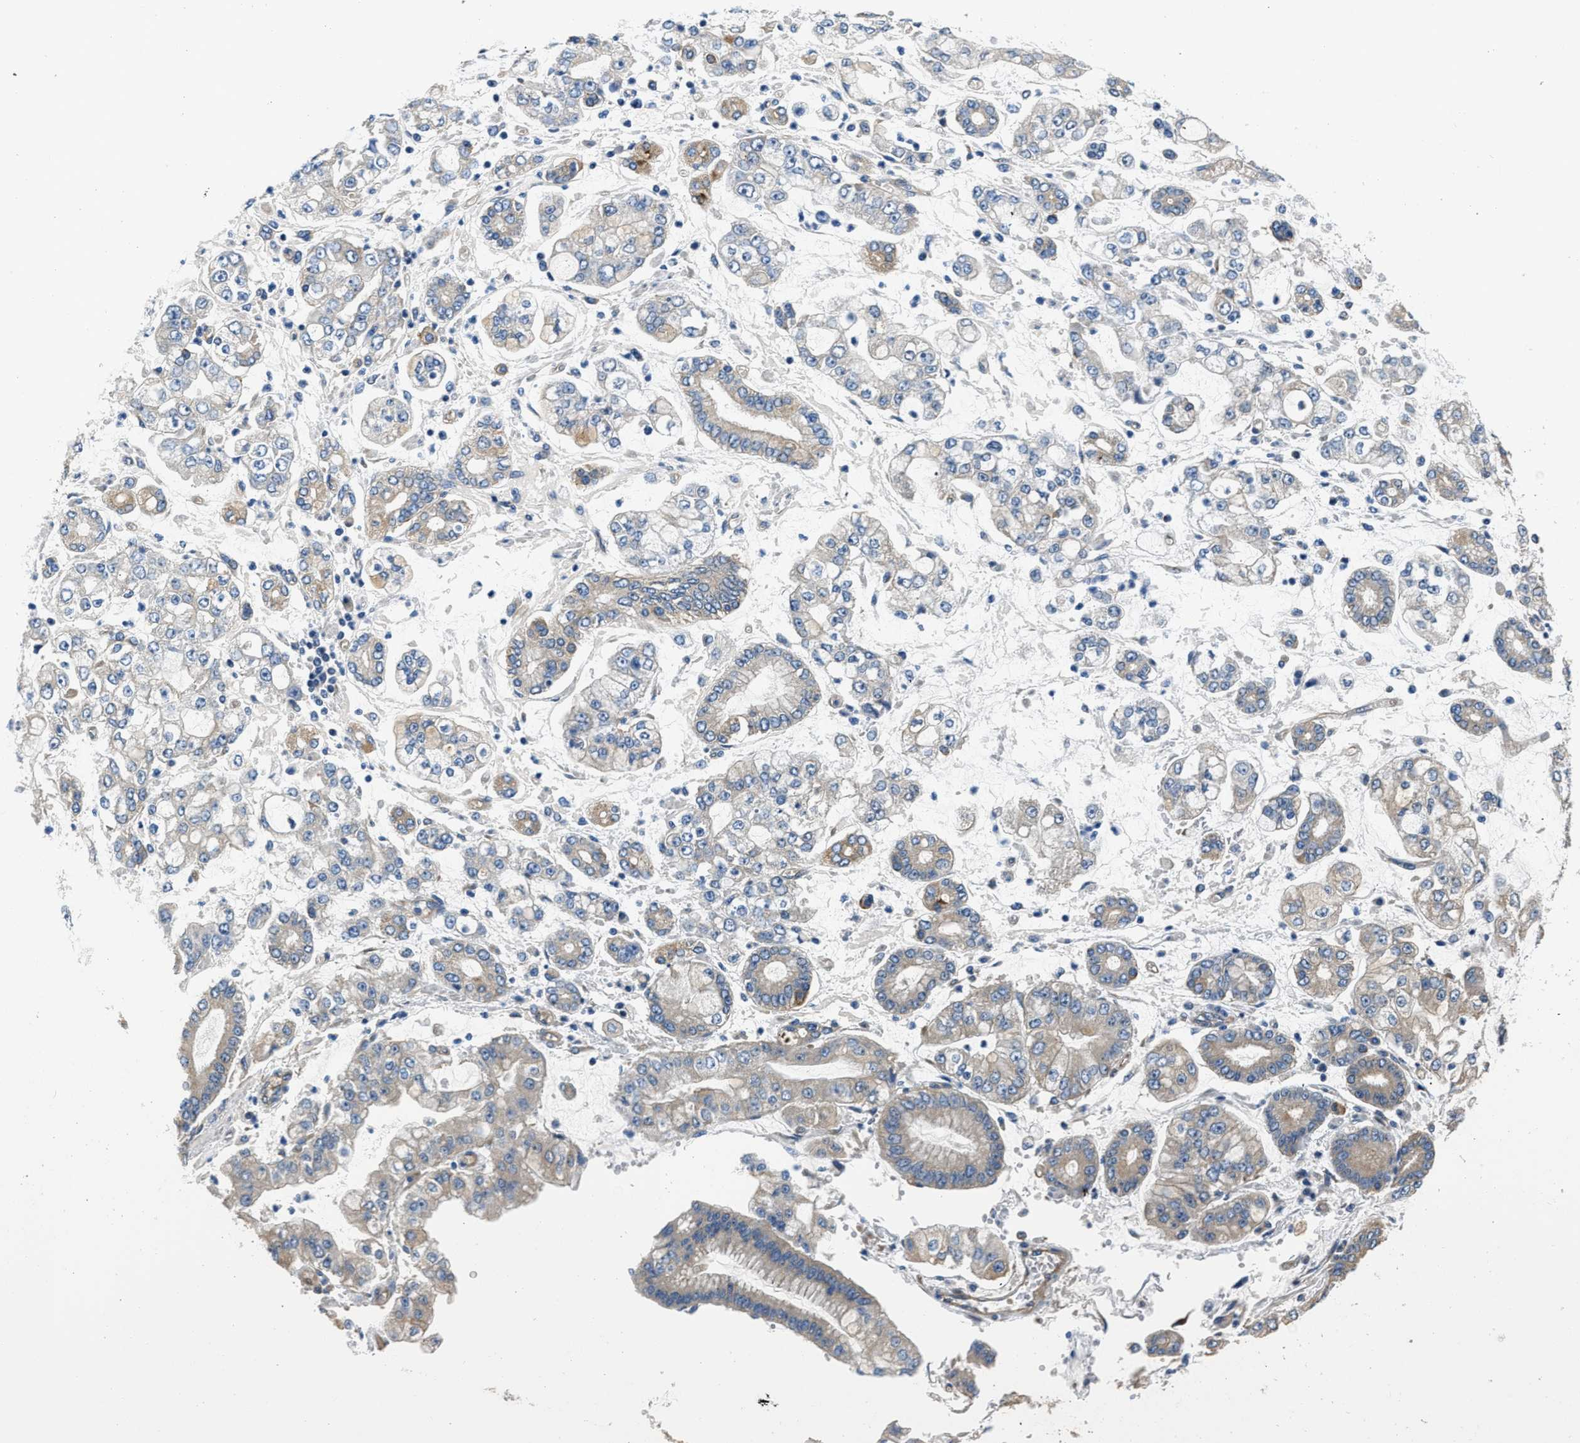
{"staining": {"intensity": "weak", "quantity": "<25%", "location": "cytoplasmic/membranous"}, "tissue": "stomach cancer", "cell_type": "Tumor cells", "image_type": "cancer", "snomed": [{"axis": "morphology", "description": "Adenocarcinoma, NOS"}, {"axis": "topography", "description": "Stomach"}], "caption": "This is an immunohistochemistry (IHC) histopathology image of human stomach cancer. There is no staining in tumor cells.", "gene": "CSDE1", "patient": {"sex": "male", "age": 76}}